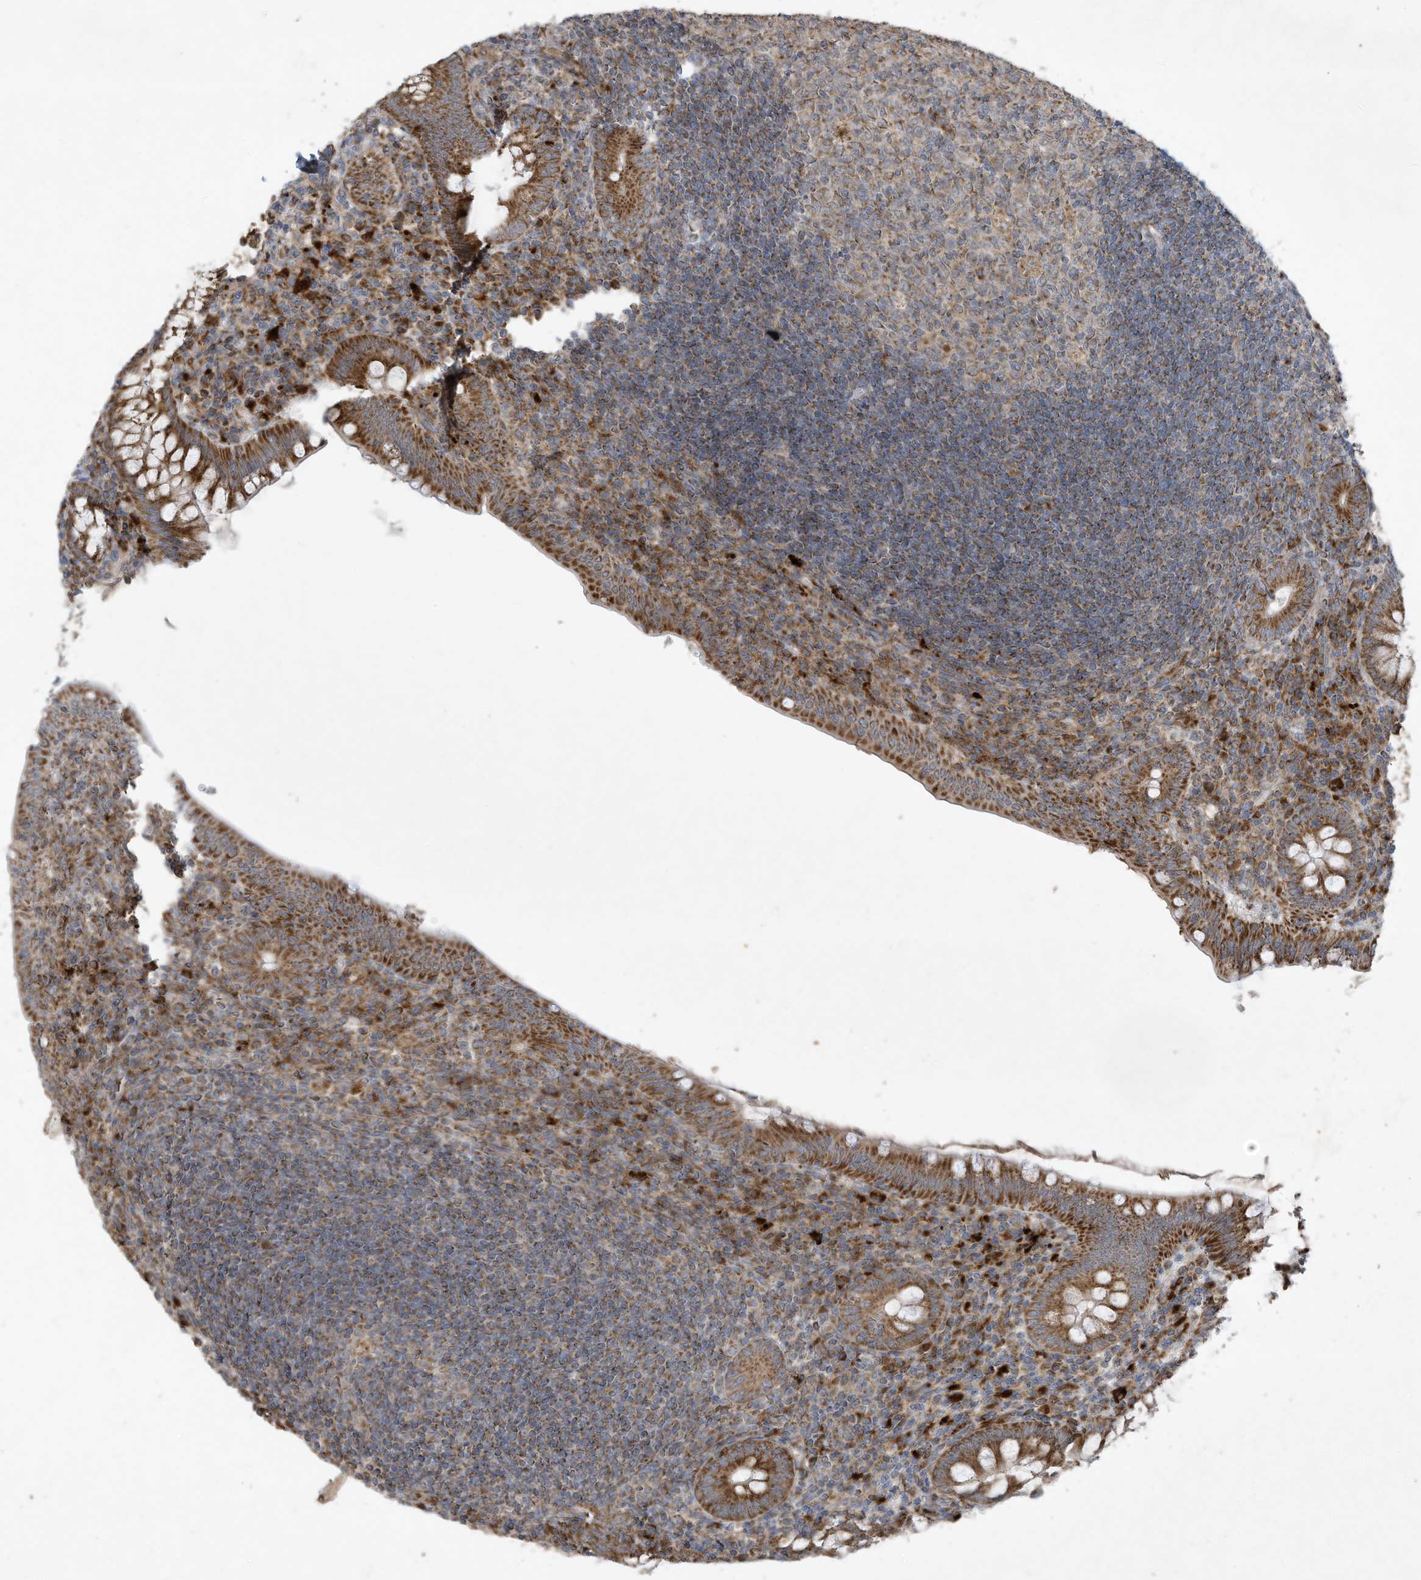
{"staining": {"intensity": "moderate", "quantity": ">75%", "location": "cytoplasmic/membranous"}, "tissue": "appendix", "cell_type": "Glandular cells", "image_type": "normal", "snomed": [{"axis": "morphology", "description": "Normal tissue, NOS"}, {"axis": "topography", "description": "Appendix"}], "caption": "Appendix stained for a protein (brown) exhibits moderate cytoplasmic/membranous positive positivity in approximately >75% of glandular cells.", "gene": "C2orf74", "patient": {"sex": "male", "age": 14}}